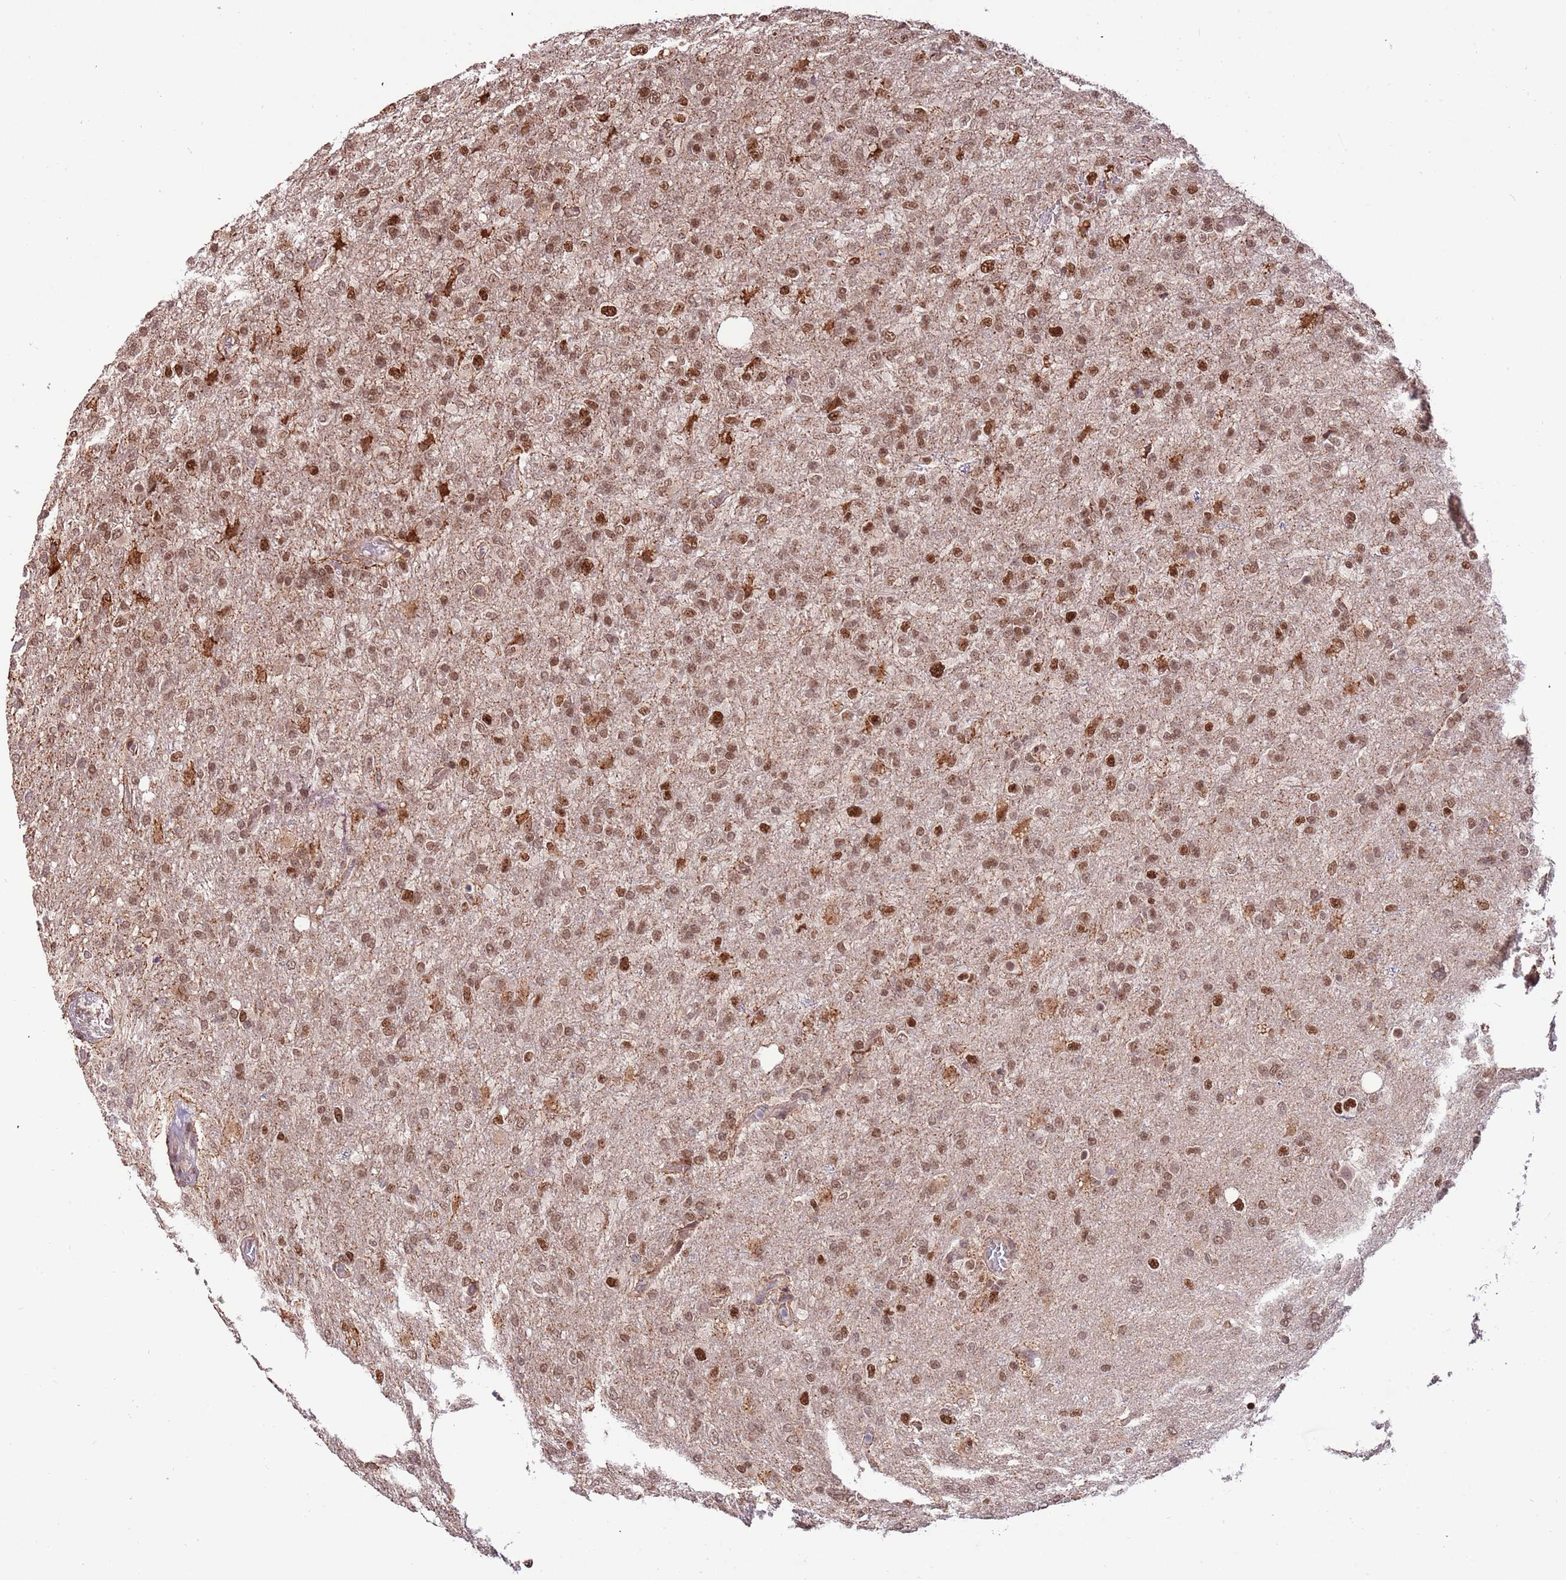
{"staining": {"intensity": "strong", "quantity": ">75%", "location": "nuclear"}, "tissue": "glioma", "cell_type": "Tumor cells", "image_type": "cancer", "snomed": [{"axis": "morphology", "description": "Glioma, malignant, High grade"}, {"axis": "topography", "description": "Brain"}], "caption": "A micrograph showing strong nuclear staining in approximately >75% of tumor cells in malignant glioma (high-grade), as visualized by brown immunohistochemical staining.", "gene": "RIF1", "patient": {"sex": "female", "age": 74}}